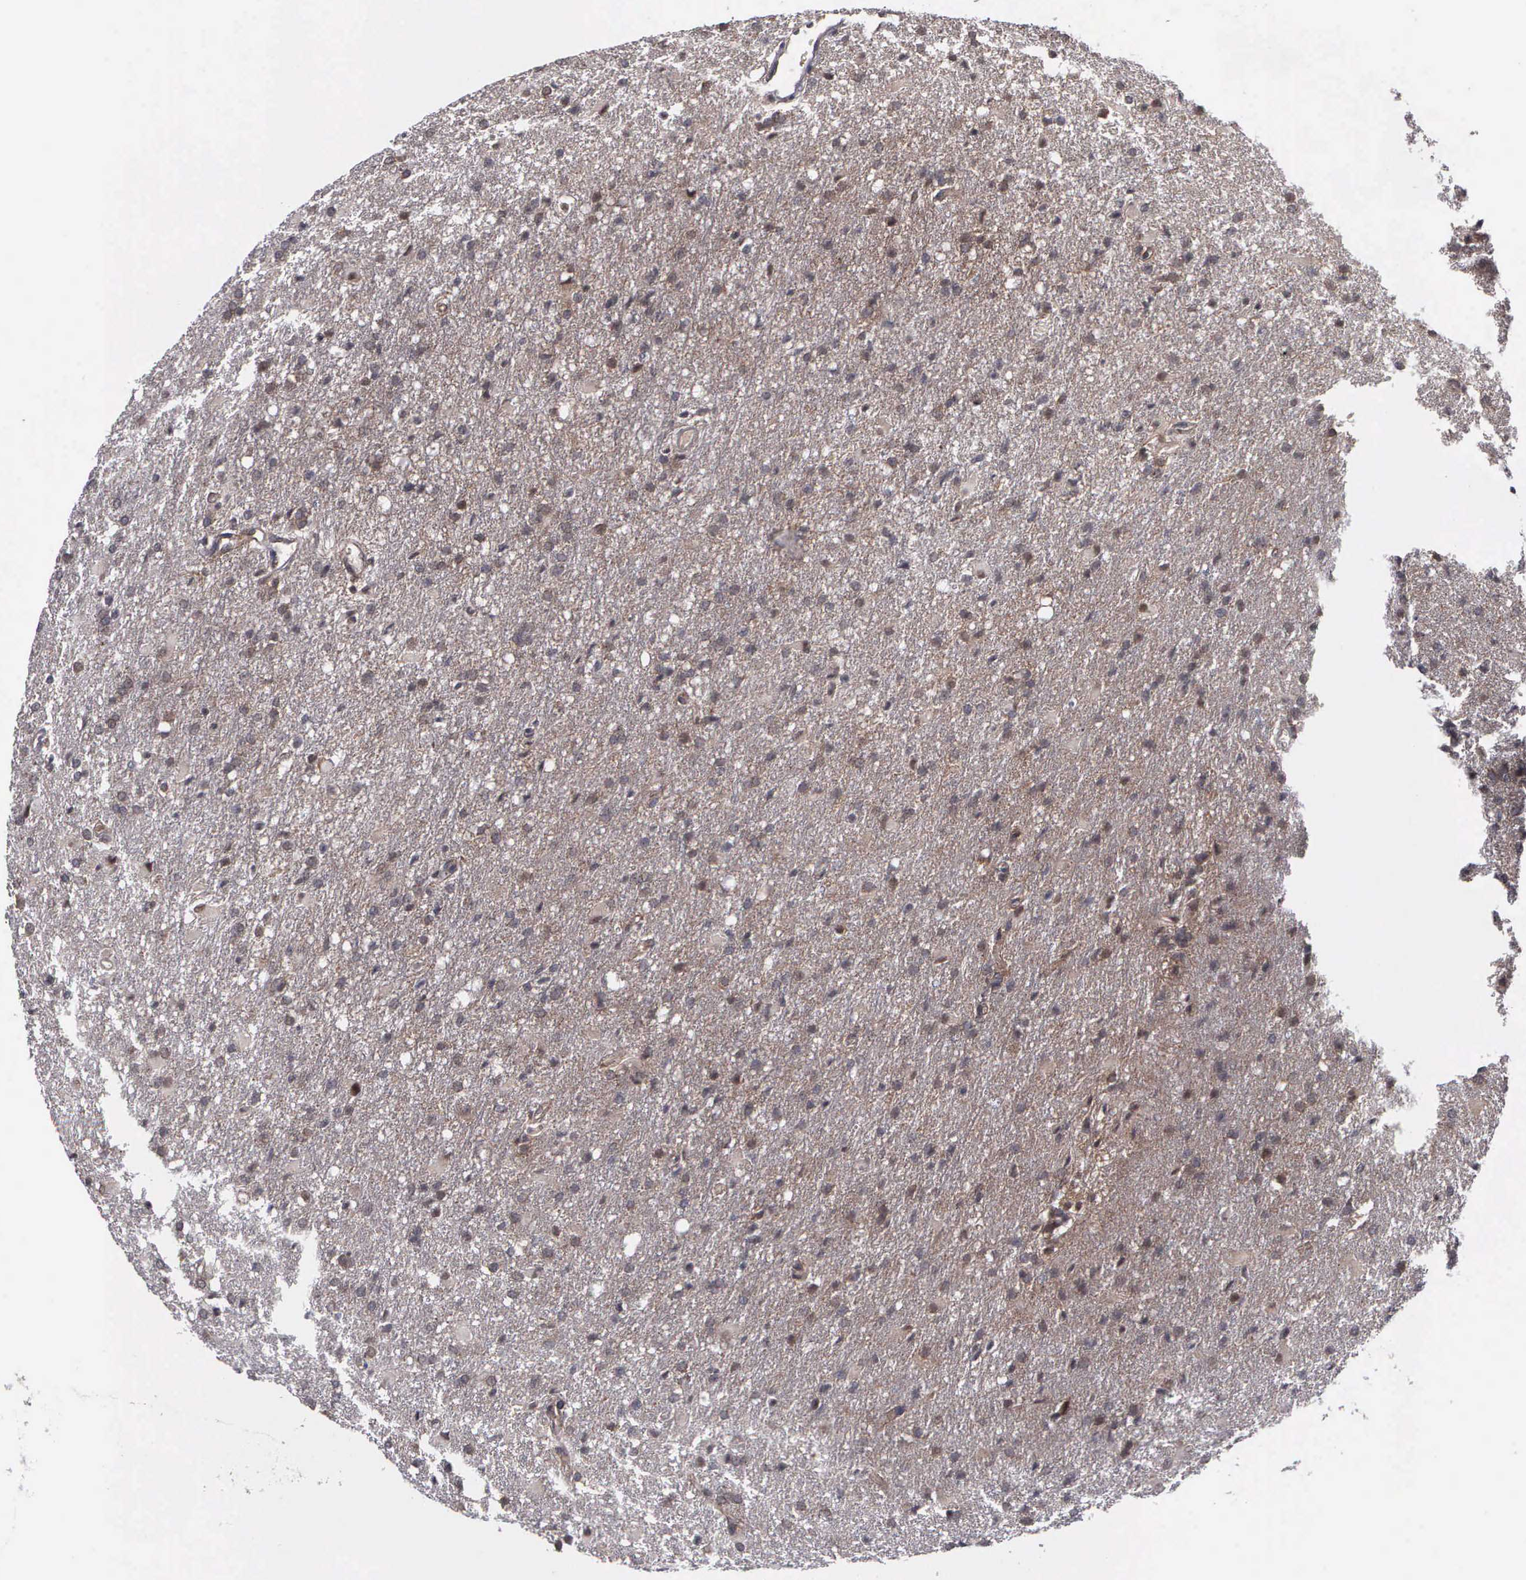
{"staining": {"intensity": "weak", "quantity": "25%-75%", "location": "cytoplasmic/membranous"}, "tissue": "glioma", "cell_type": "Tumor cells", "image_type": "cancer", "snomed": [{"axis": "morphology", "description": "Glioma, malignant, High grade"}, {"axis": "topography", "description": "Brain"}], "caption": "IHC of glioma demonstrates low levels of weak cytoplasmic/membranous positivity in about 25%-75% of tumor cells.", "gene": "MAP3K9", "patient": {"sex": "male", "age": 68}}